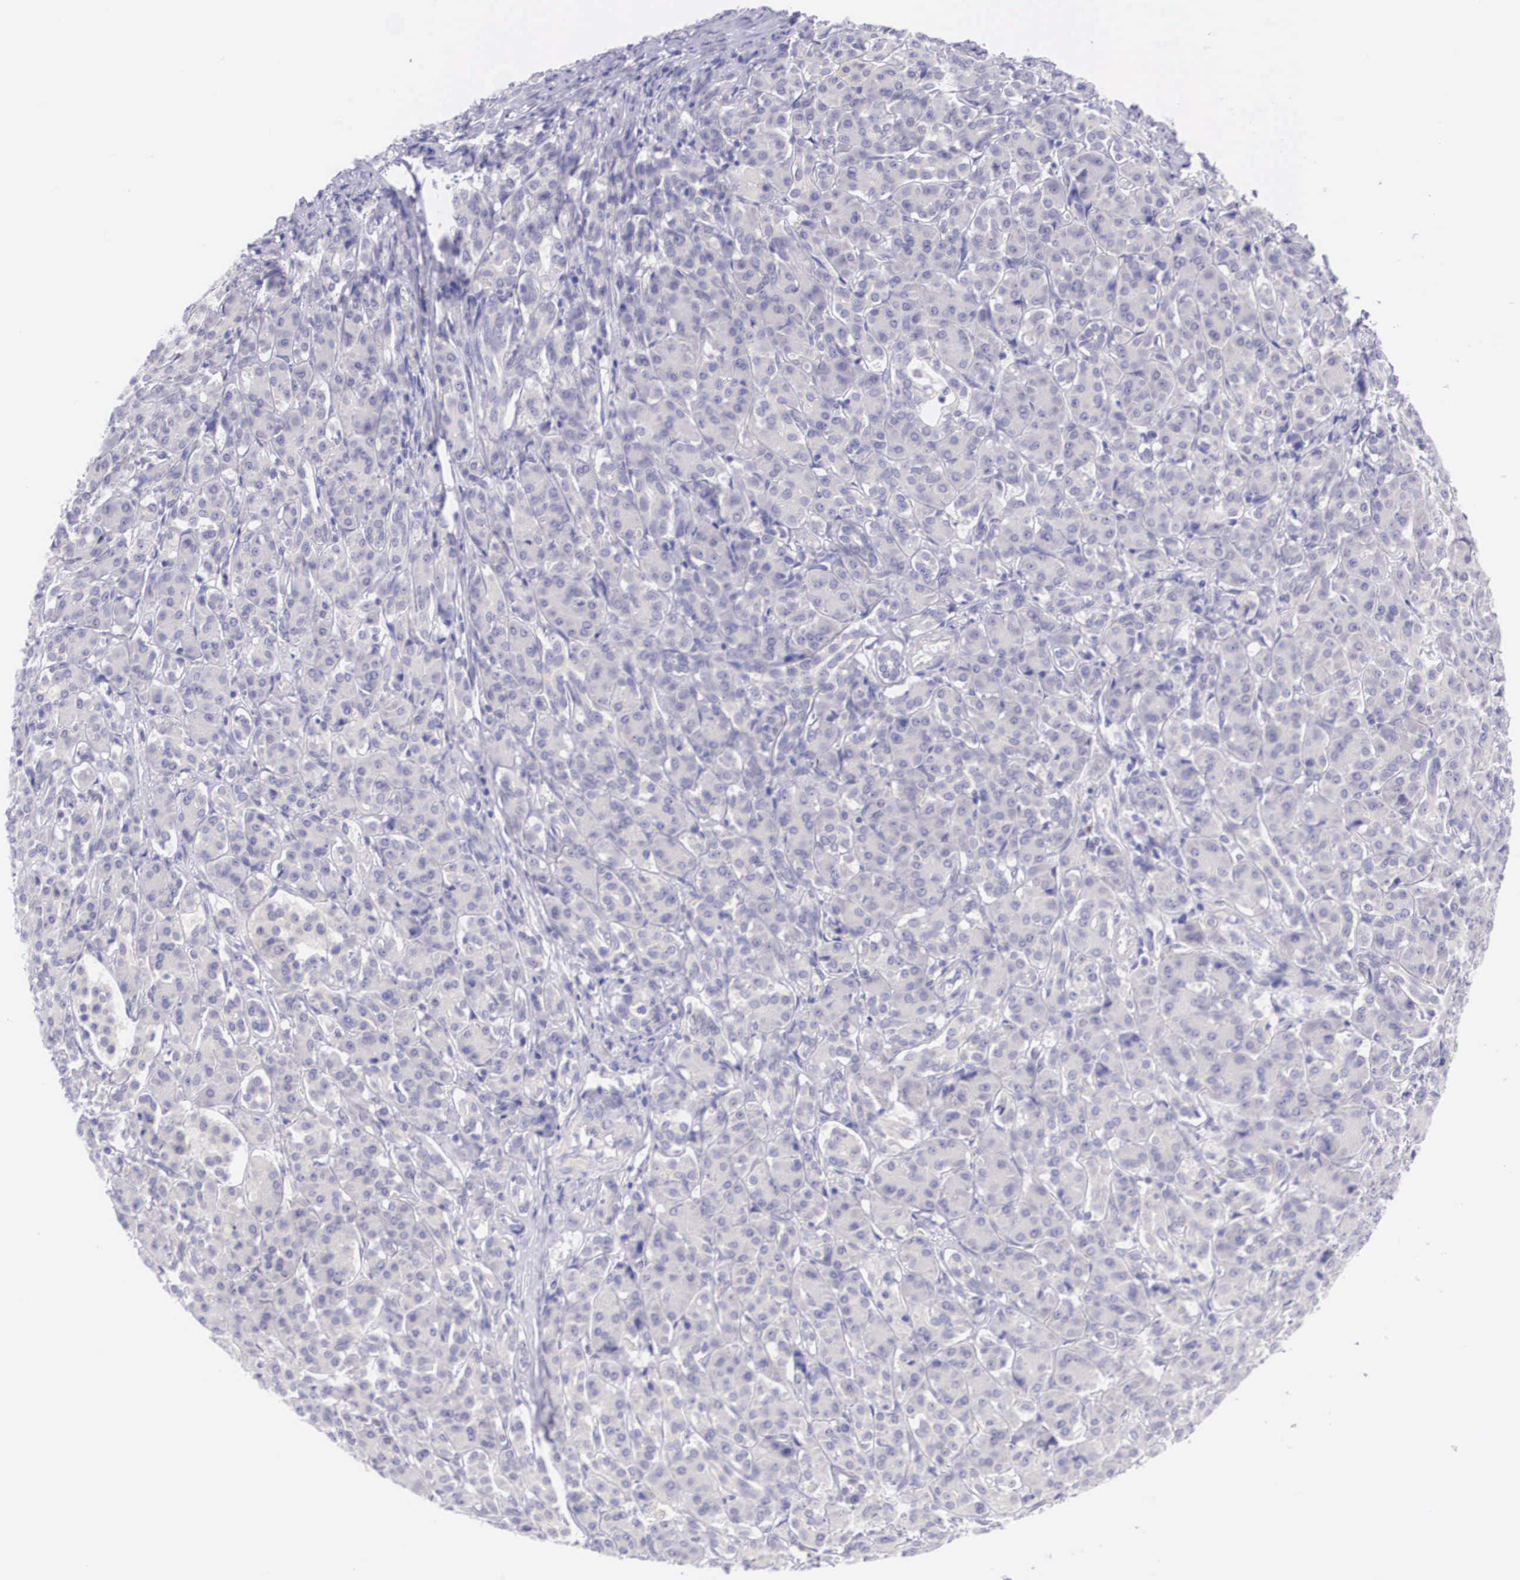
{"staining": {"intensity": "negative", "quantity": "none", "location": "none"}, "tissue": "pancreas", "cell_type": "Exocrine glandular cells", "image_type": "normal", "snomed": [{"axis": "morphology", "description": "Normal tissue, NOS"}, {"axis": "topography", "description": "Lymph node"}, {"axis": "topography", "description": "Pancreas"}], "caption": "DAB (3,3'-diaminobenzidine) immunohistochemical staining of unremarkable pancreas shows no significant expression in exocrine glandular cells. (Stains: DAB immunohistochemistry with hematoxylin counter stain, Microscopy: brightfield microscopy at high magnification).", "gene": "BCL6", "patient": {"sex": "male", "age": 59}}